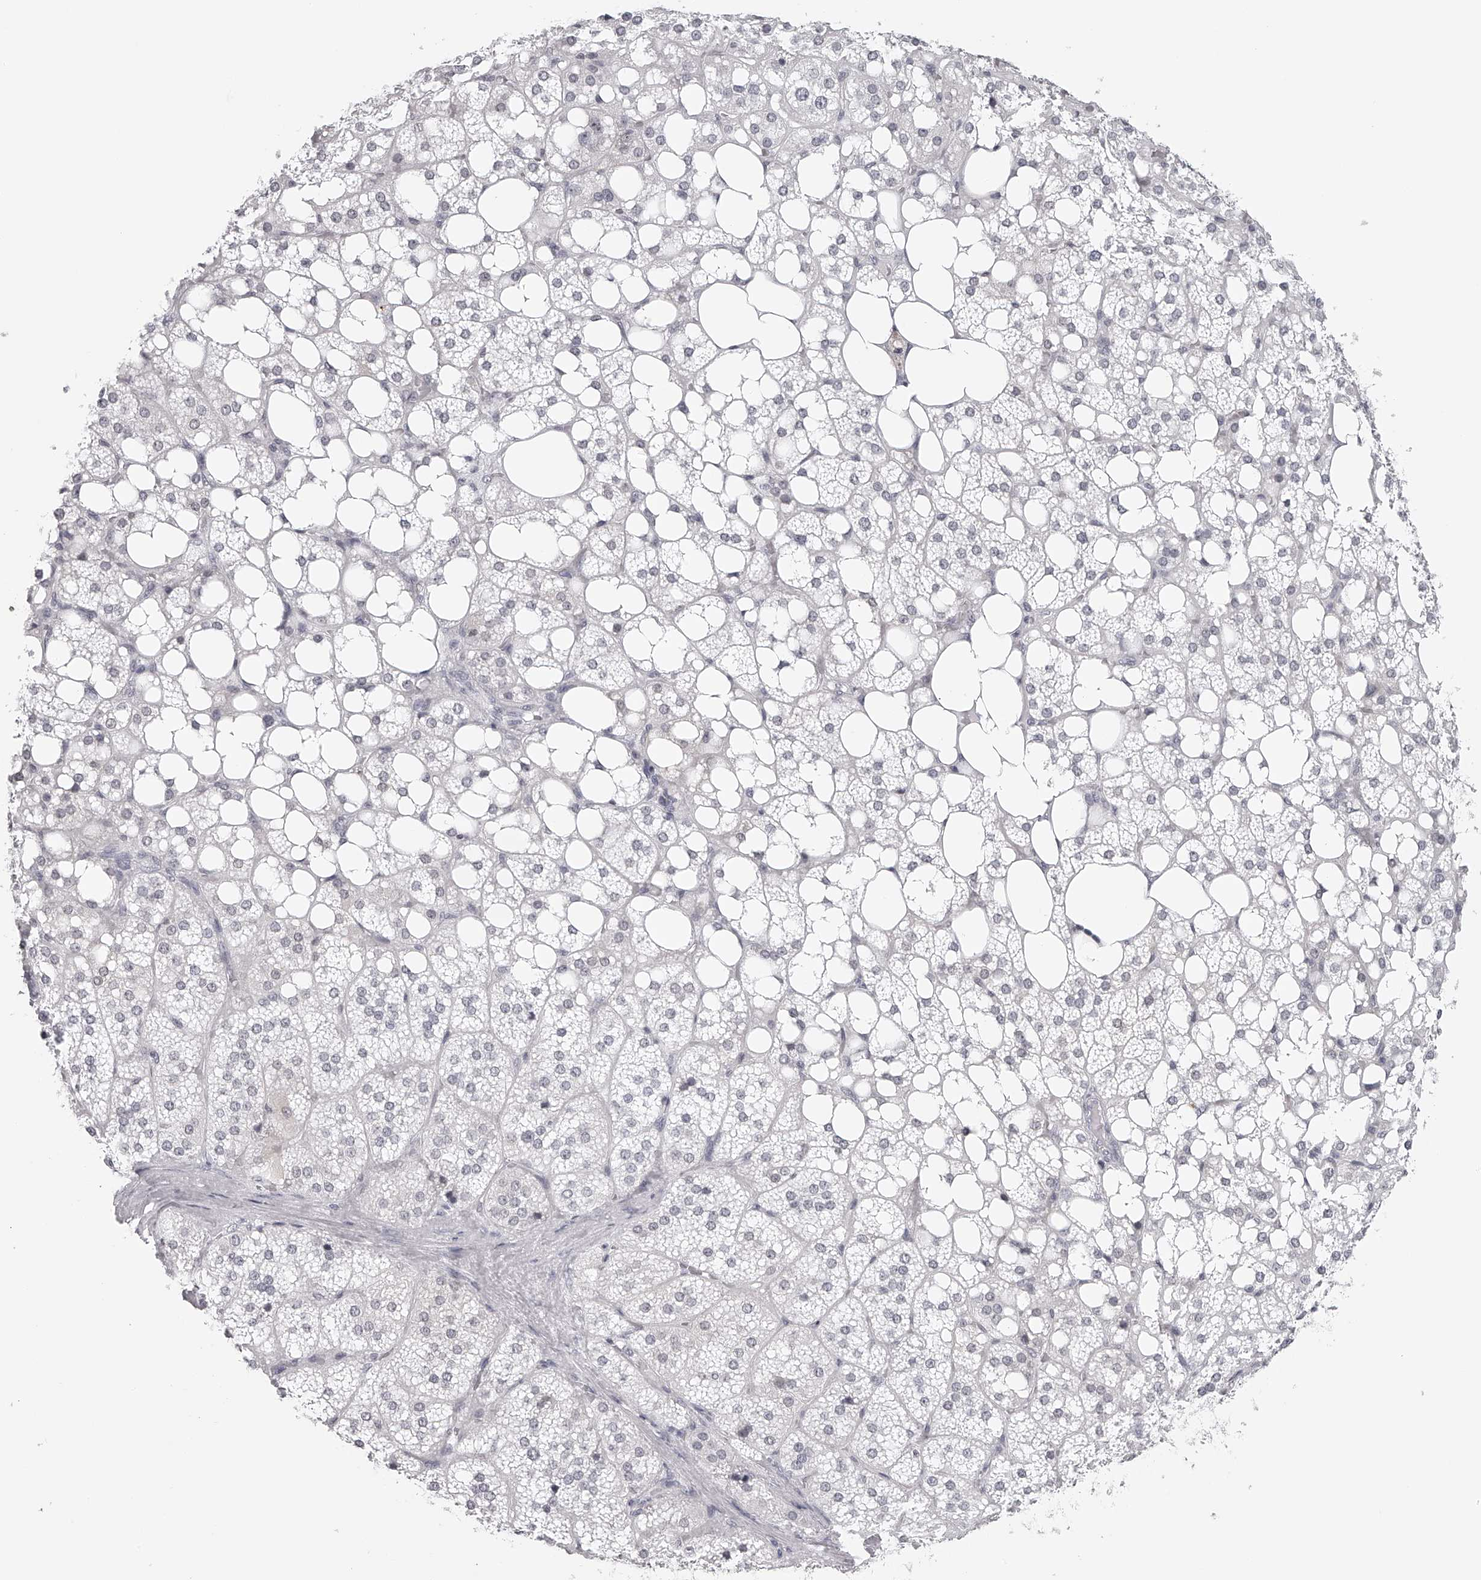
{"staining": {"intensity": "negative", "quantity": "none", "location": "none"}, "tissue": "adrenal gland", "cell_type": "Glandular cells", "image_type": "normal", "snomed": [{"axis": "morphology", "description": "Normal tissue, NOS"}, {"axis": "topography", "description": "Adrenal gland"}], "caption": "Immunohistochemical staining of normal adrenal gland displays no significant positivity in glandular cells.", "gene": "SEC11C", "patient": {"sex": "female", "age": 59}}